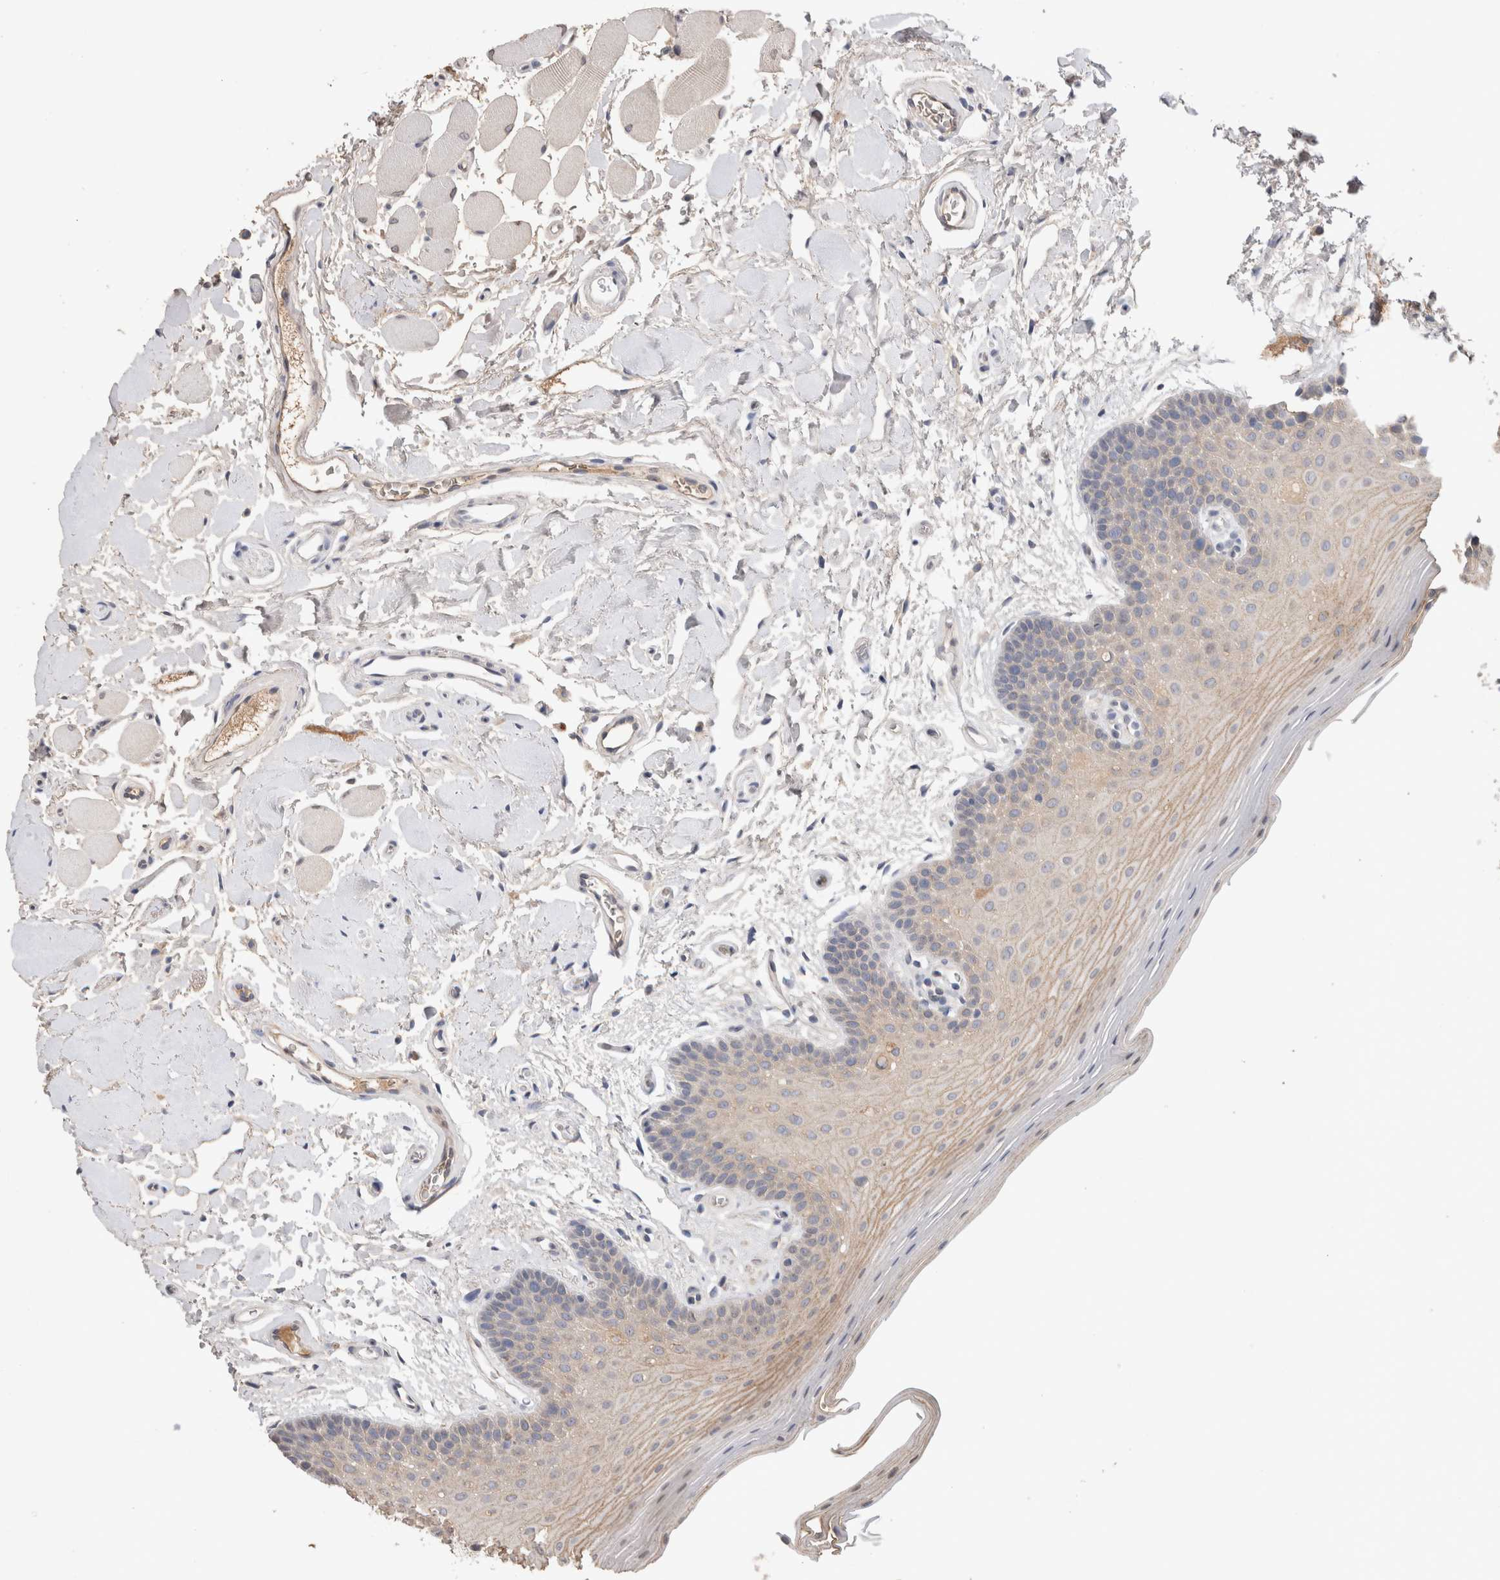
{"staining": {"intensity": "weak", "quantity": "25%-75%", "location": "cytoplasmic/membranous"}, "tissue": "oral mucosa", "cell_type": "Squamous epithelial cells", "image_type": "normal", "snomed": [{"axis": "morphology", "description": "Normal tissue, NOS"}, {"axis": "topography", "description": "Oral tissue"}], "caption": "This photomicrograph exhibits immunohistochemistry staining of benign human oral mucosa, with low weak cytoplasmic/membranous staining in about 25%-75% of squamous epithelial cells.", "gene": "PPP3CC", "patient": {"sex": "male", "age": 62}}